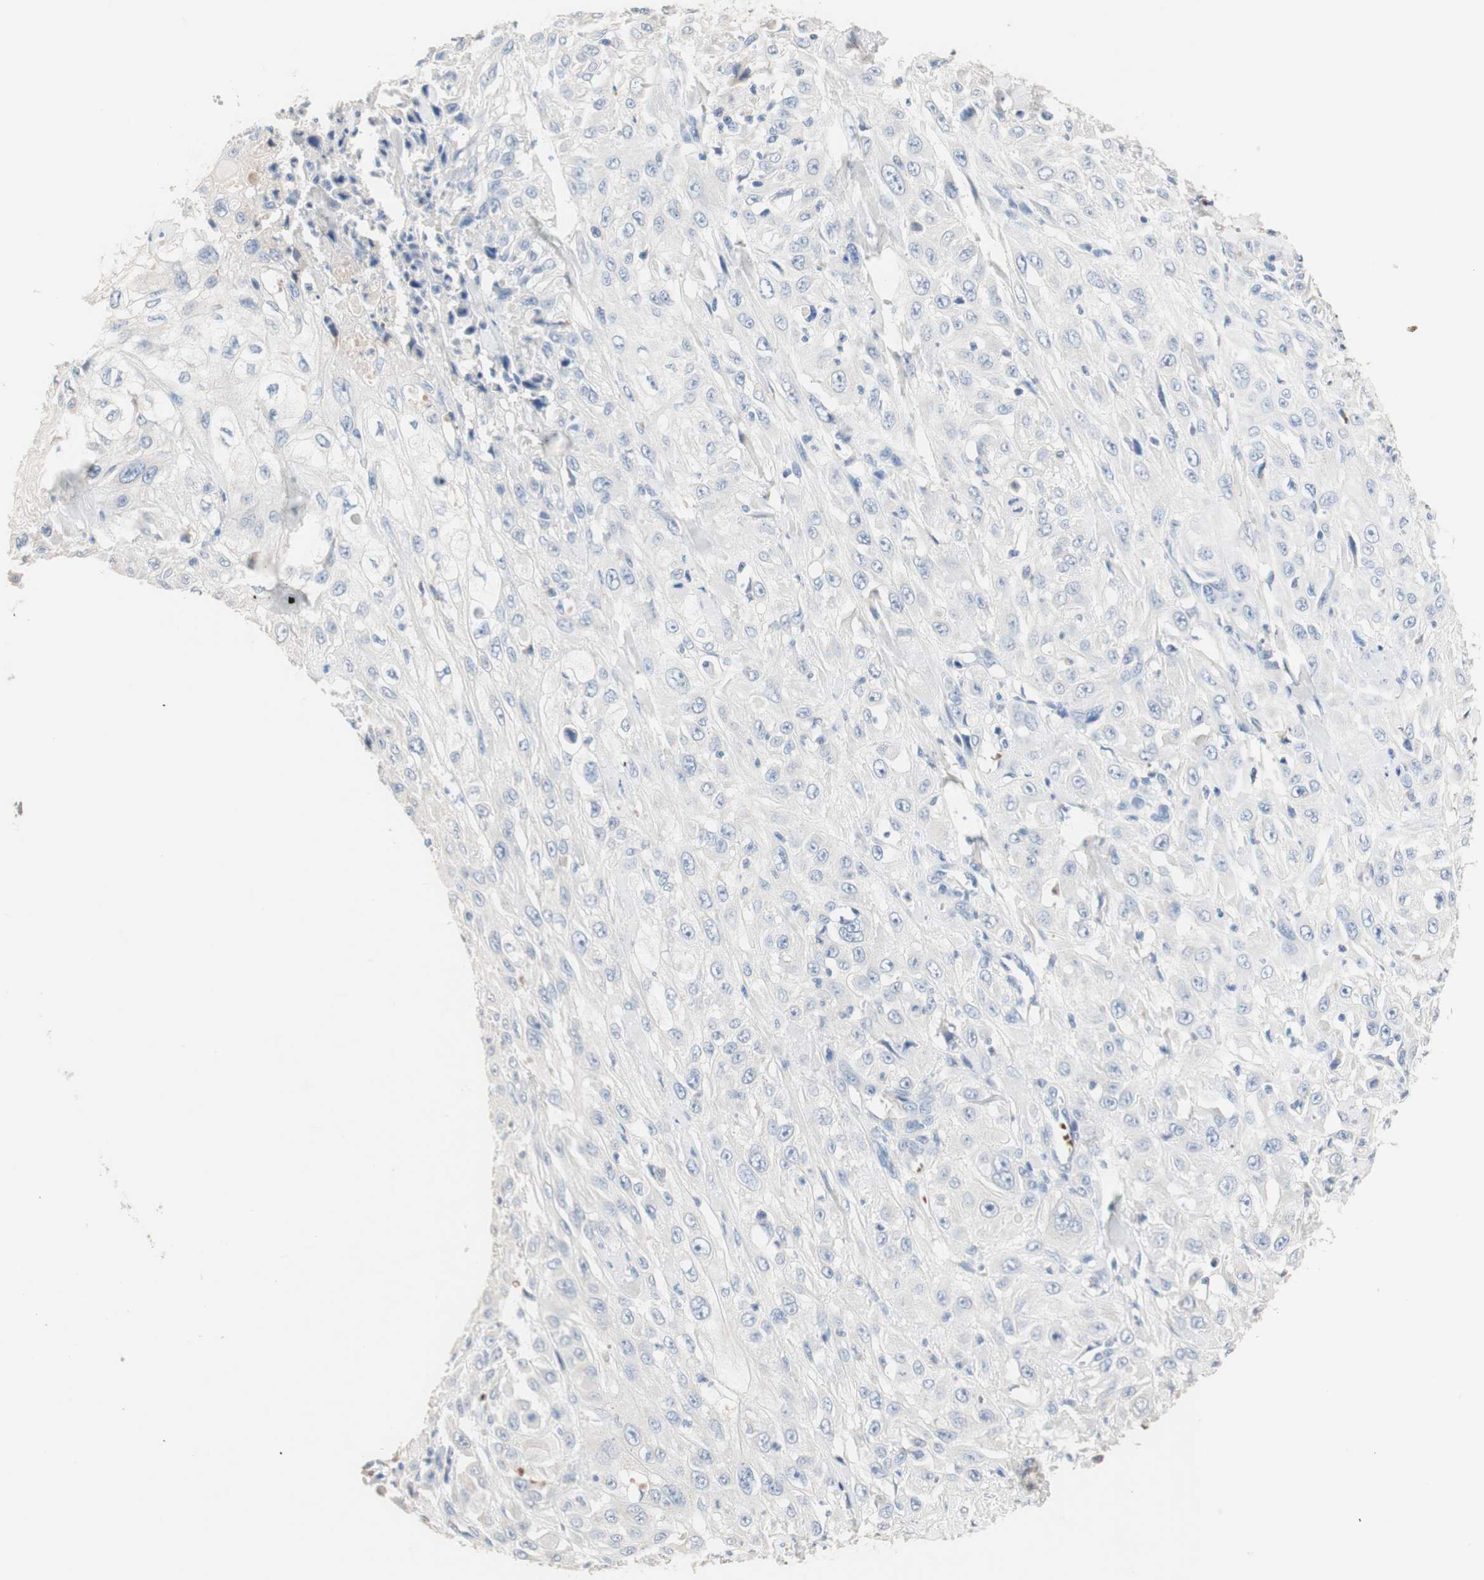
{"staining": {"intensity": "negative", "quantity": "none", "location": "none"}, "tissue": "skin cancer", "cell_type": "Tumor cells", "image_type": "cancer", "snomed": [{"axis": "morphology", "description": "Squamous cell carcinoma, NOS"}, {"axis": "morphology", "description": "Squamous cell carcinoma, metastatic, NOS"}, {"axis": "topography", "description": "Skin"}, {"axis": "topography", "description": "Lymph node"}], "caption": "IHC micrograph of neoplastic tissue: human metastatic squamous cell carcinoma (skin) stained with DAB displays no significant protein staining in tumor cells. (Stains: DAB (3,3'-diaminobenzidine) immunohistochemistry (IHC) with hematoxylin counter stain, Microscopy: brightfield microscopy at high magnification).", "gene": "CDON", "patient": {"sex": "male", "age": 75}}